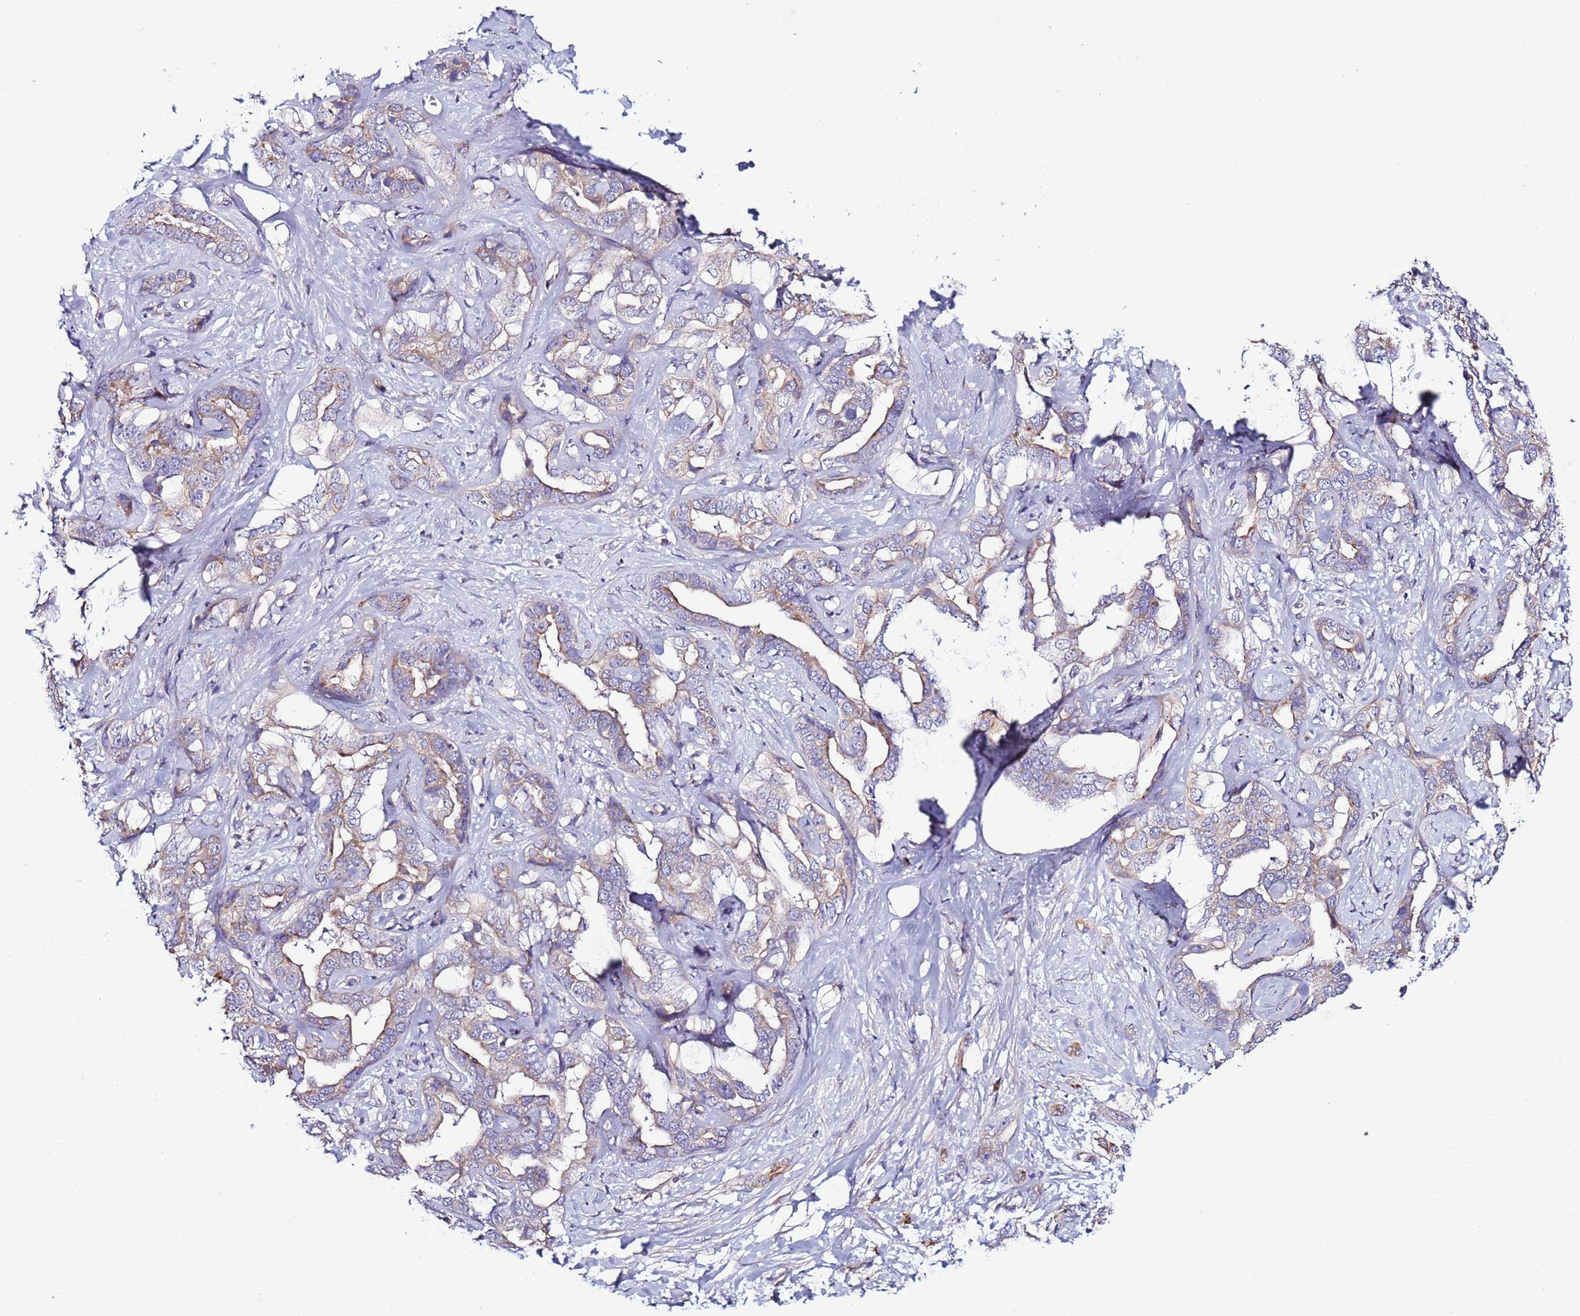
{"staining": {"intensity": "weak", "quantity": "<25%", "location": "cytoplasmic/membranous"}, "tissue": "liver cancer", "cell_type": "Tumor cells", "image_type": "cancer", "snomed": [{"axis": "morphology", "description": "Cholangiocarcinoma"}, {"axis": "topography", "description": "Liver"}], "caption": "IHC photomicrograph of neoplastic tissue: liver cholangiocarcinoma stained with DAB (3,3'-diaminobenzidine) demonstrates no significant protein expression in tumor cells. Brightfield microscopy of immunohistochemistry stained with DAB (3,3'-diaminobenzidine) (brown) and hematoxylin (blue), captured at high magnification.", "gene": "SPCS1", "patient": {"sex": "male", "age": 59}}